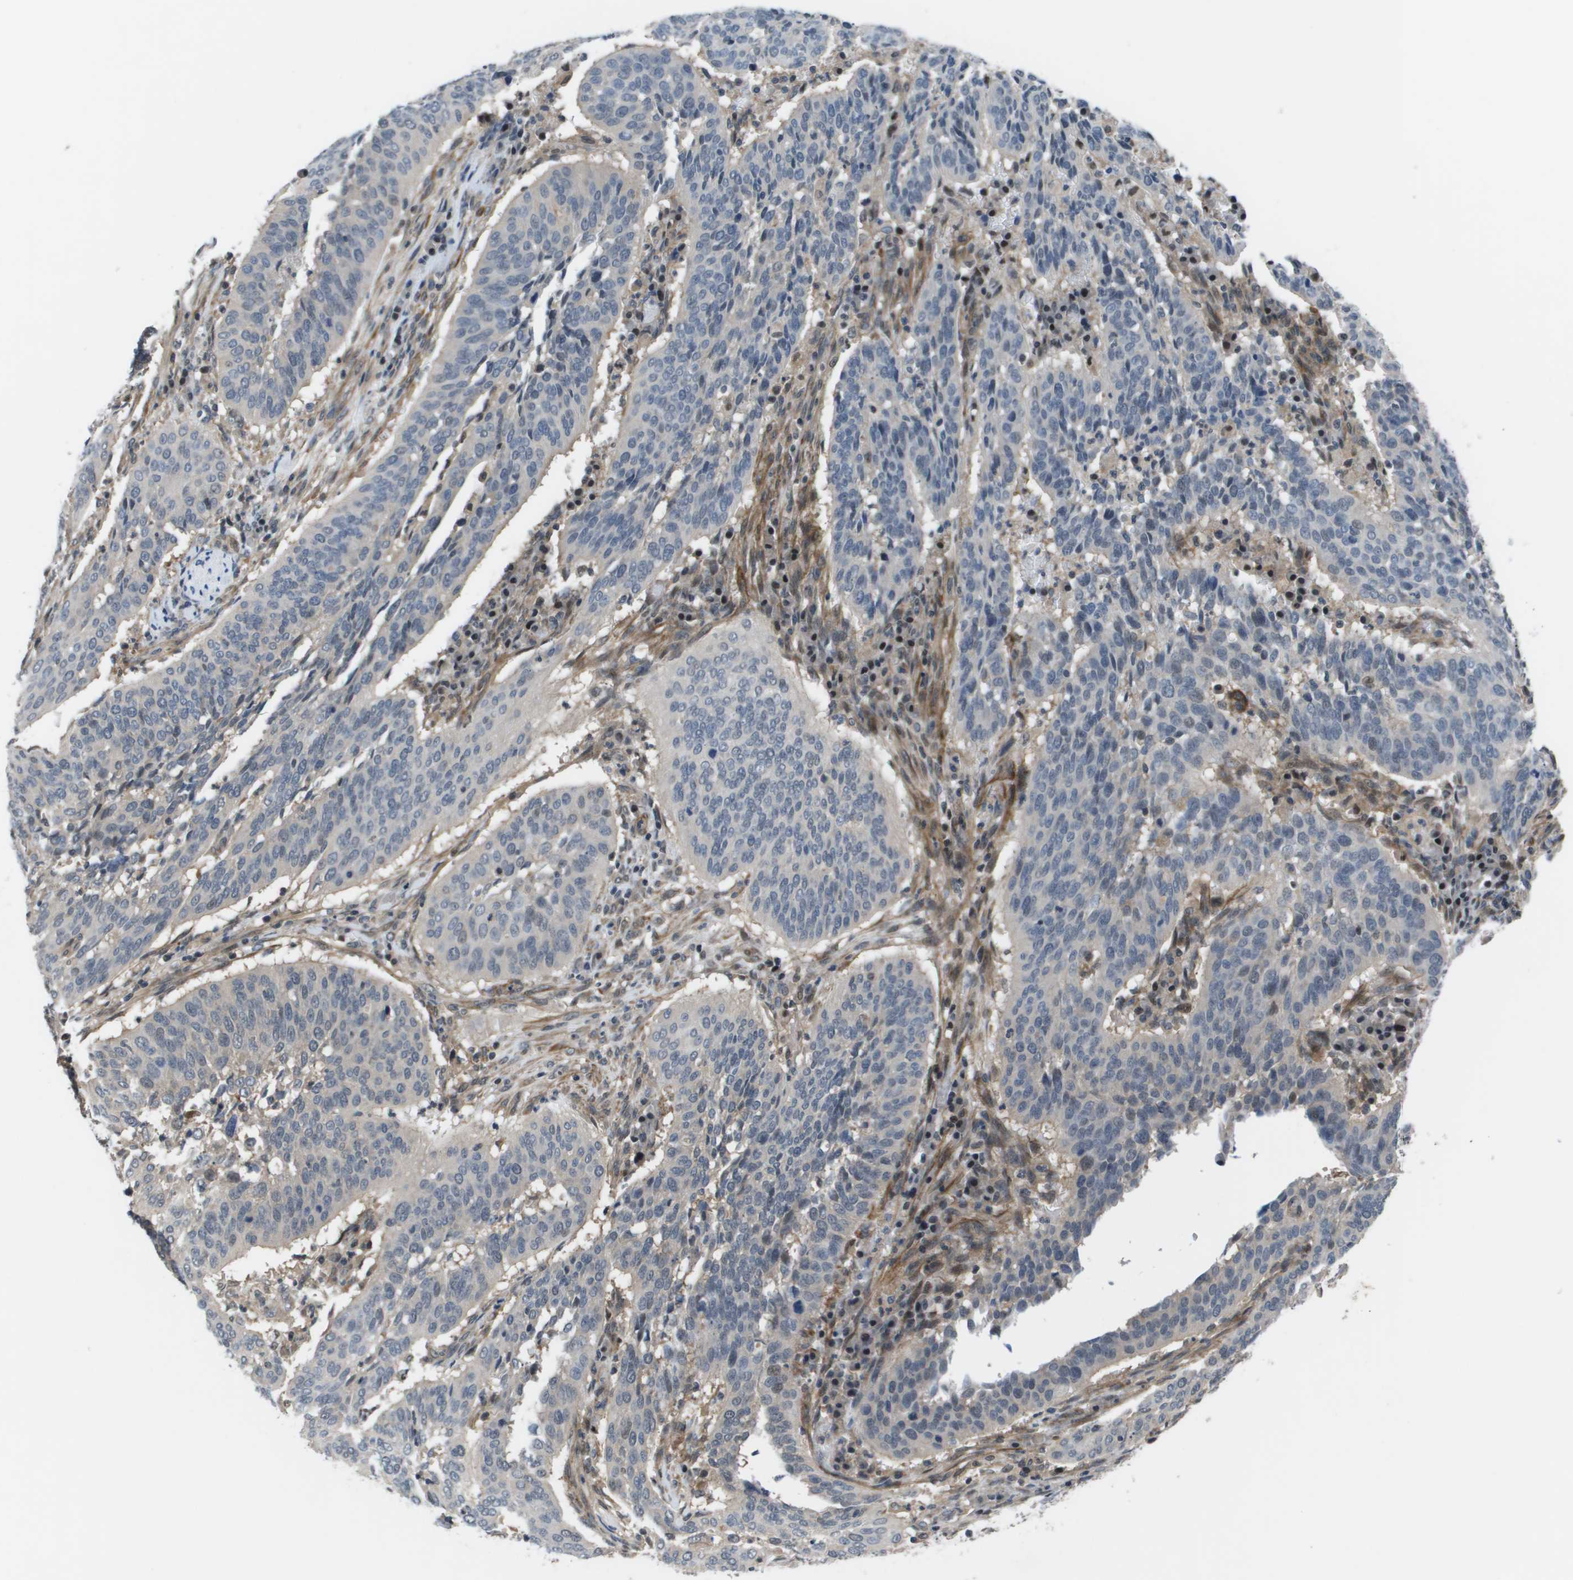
{"staining": {"intensity": "negative", "quantity": "none", "location": "none"}, "tissue": "cervical cancer", "cell_type": "Tumor cells", "image_type": "cancer", "snomed": [{"axis": "morphology", "description": "Normal tissue, NOS"}, {"axis": "morphology", "description": "Squamous cell carcinoma, NOS"}, {"axis": "topography", "description": "Cervix"}], "caption": "Photomicrograph shows no significant protein positivity in tumor cells of squamous cell carcinoma (cervical).", "gene": "ENPP5", "patient": {"sex": "female", "age": 39}}